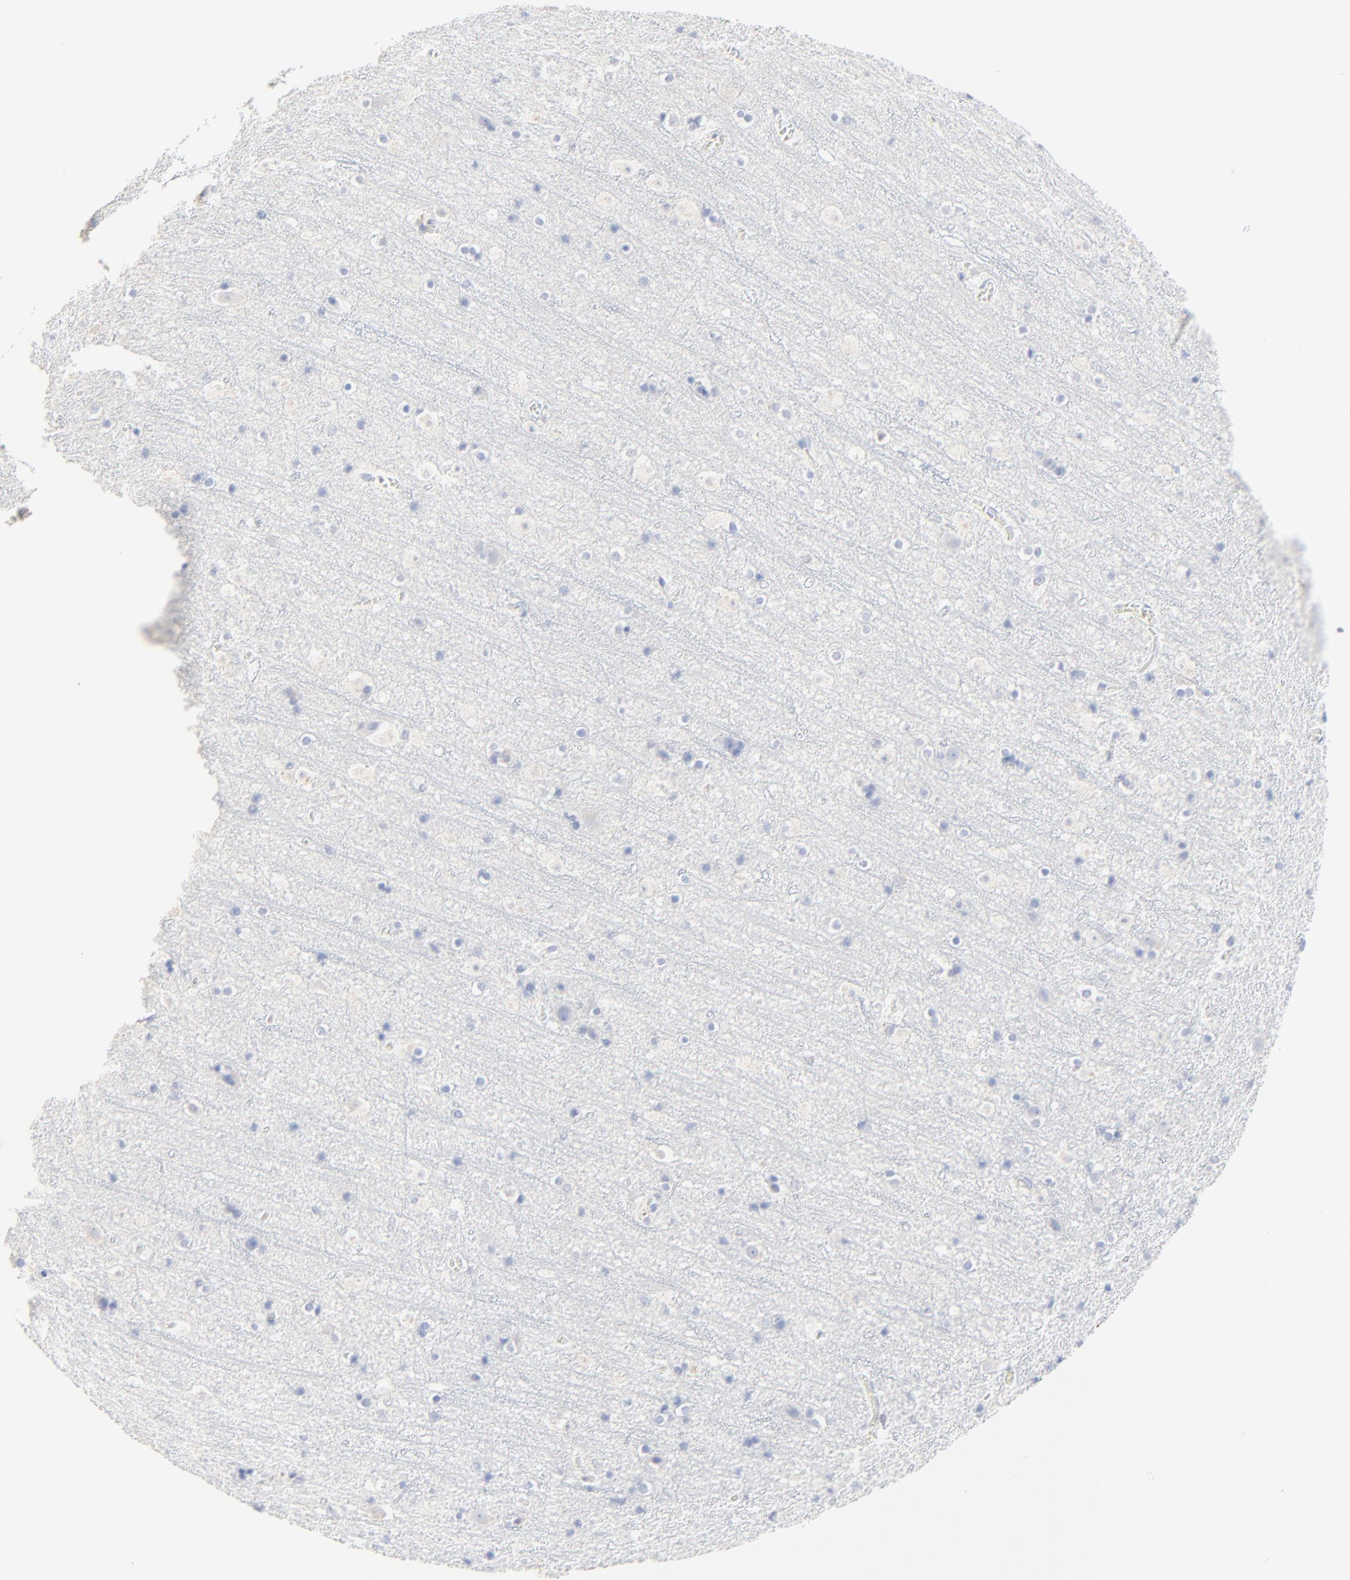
{"staining": {"intensity": "negative", "quantity": "none", "location": "none"}, "tissue": "cerebral cortex", "cell_type": "Endothelial cells", "image_type": "normal", "snomed": [{"axis": "morphology", "description": "Normal tissue, NOS"}, {"axis": "topography", "description": "Cerebral cortex"}], "caption": "A high-resolution histopathology image shows IHC staining of benign cerebral cortex, which reveals no significant expression in endothelial cells. The staining is performed using DAB brown chromogen with nuclei counter-stained in using hematoxylin.", "gene": "LCN2", "patient": {"sex": "male", "age": 45}}